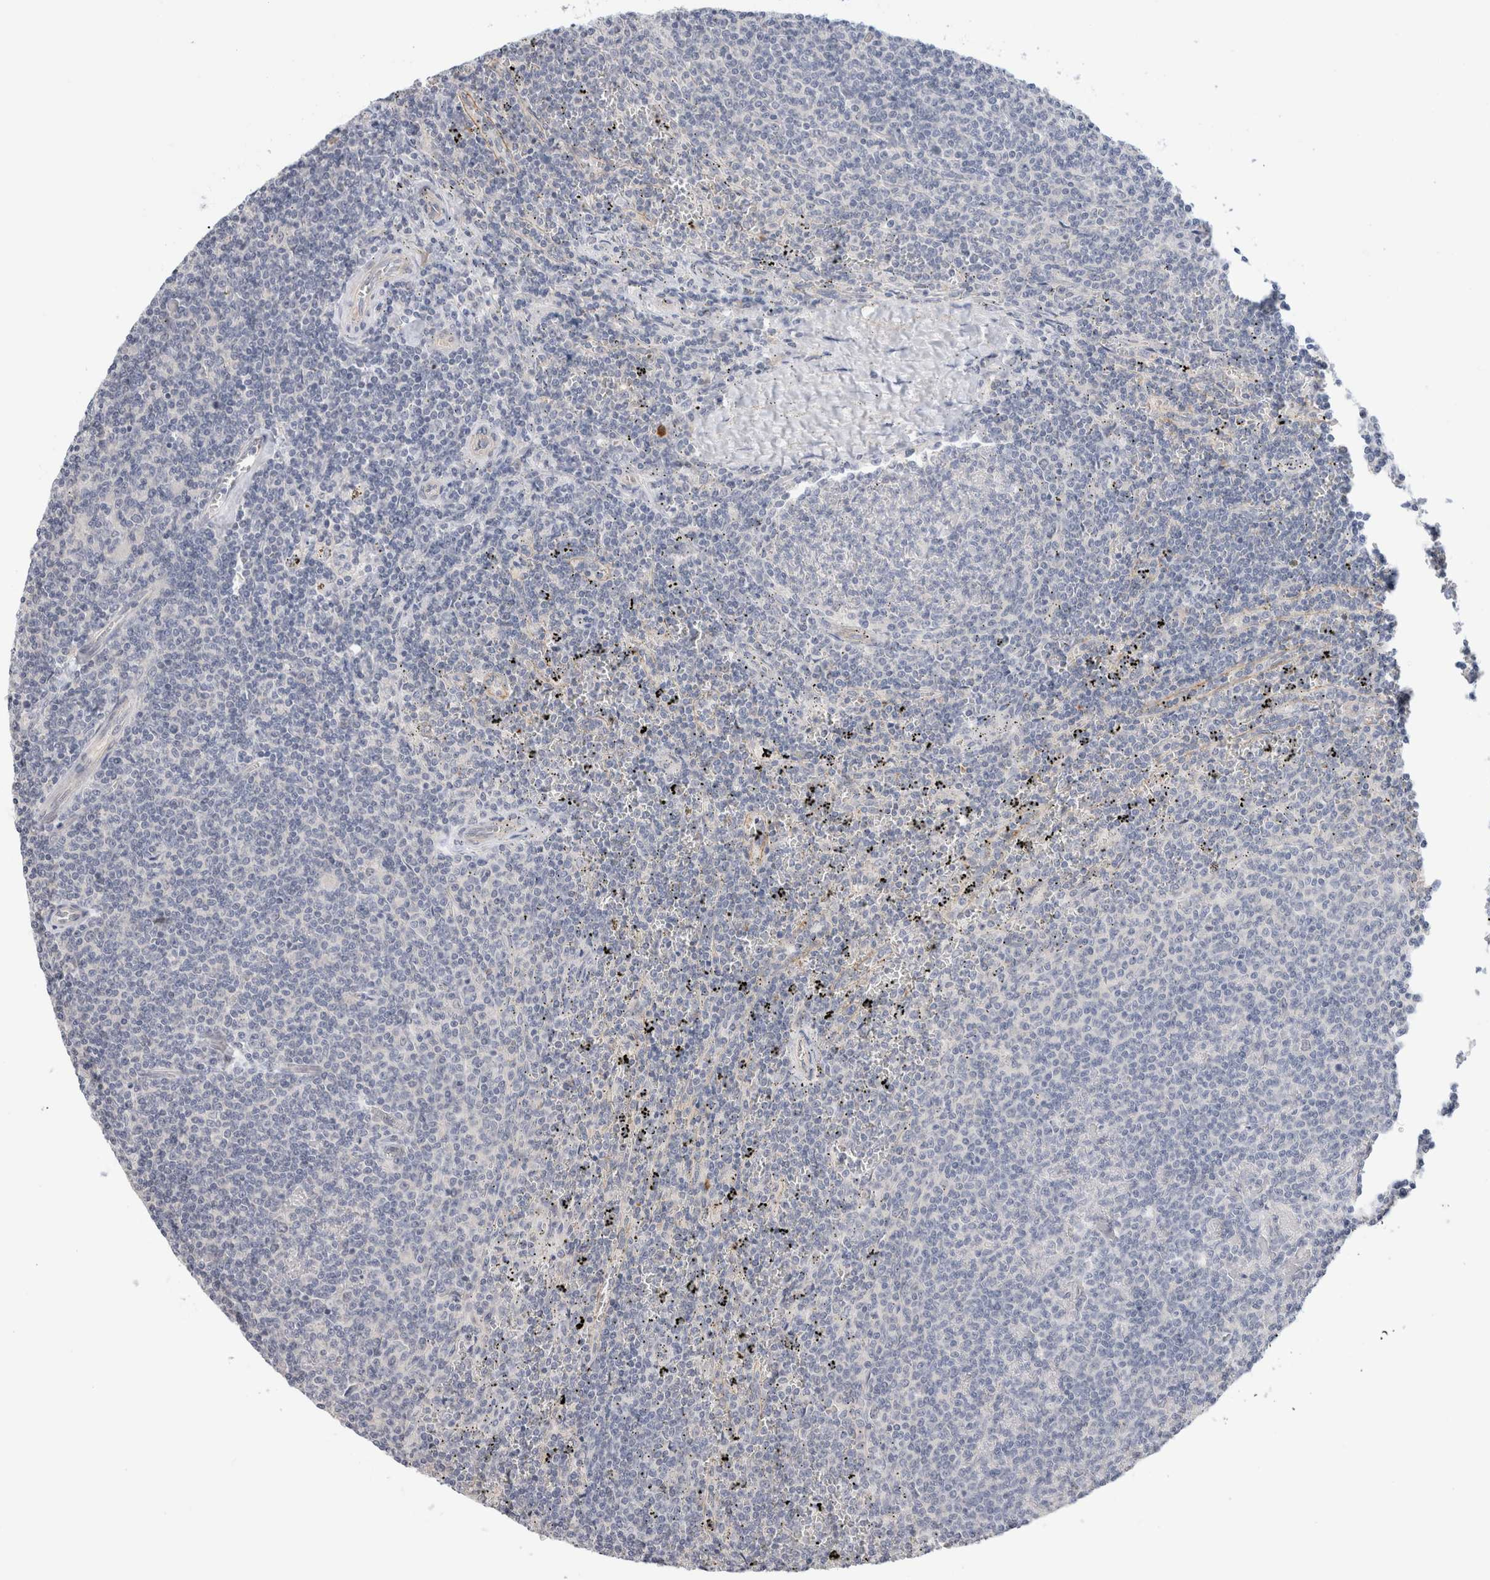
{"staining": {"intensity": "negative", "quantity": "none", "location": "none"}, "tissue": "lymphoma", "cell_type": "Tumor cells", "image_type": "cancer", "snomed": [{"axis": "morphology", "description": "Malignant lymphoma, non-Hodgkin's type, Low grade"}, {"axis": "topography", "description": "Spleen"}], "caption": "Micrograph shows no significant protein staining in tumor cells of lymphoma.", "gene": "SPRTN", "patient": {"sex": "female", "age": 50}}